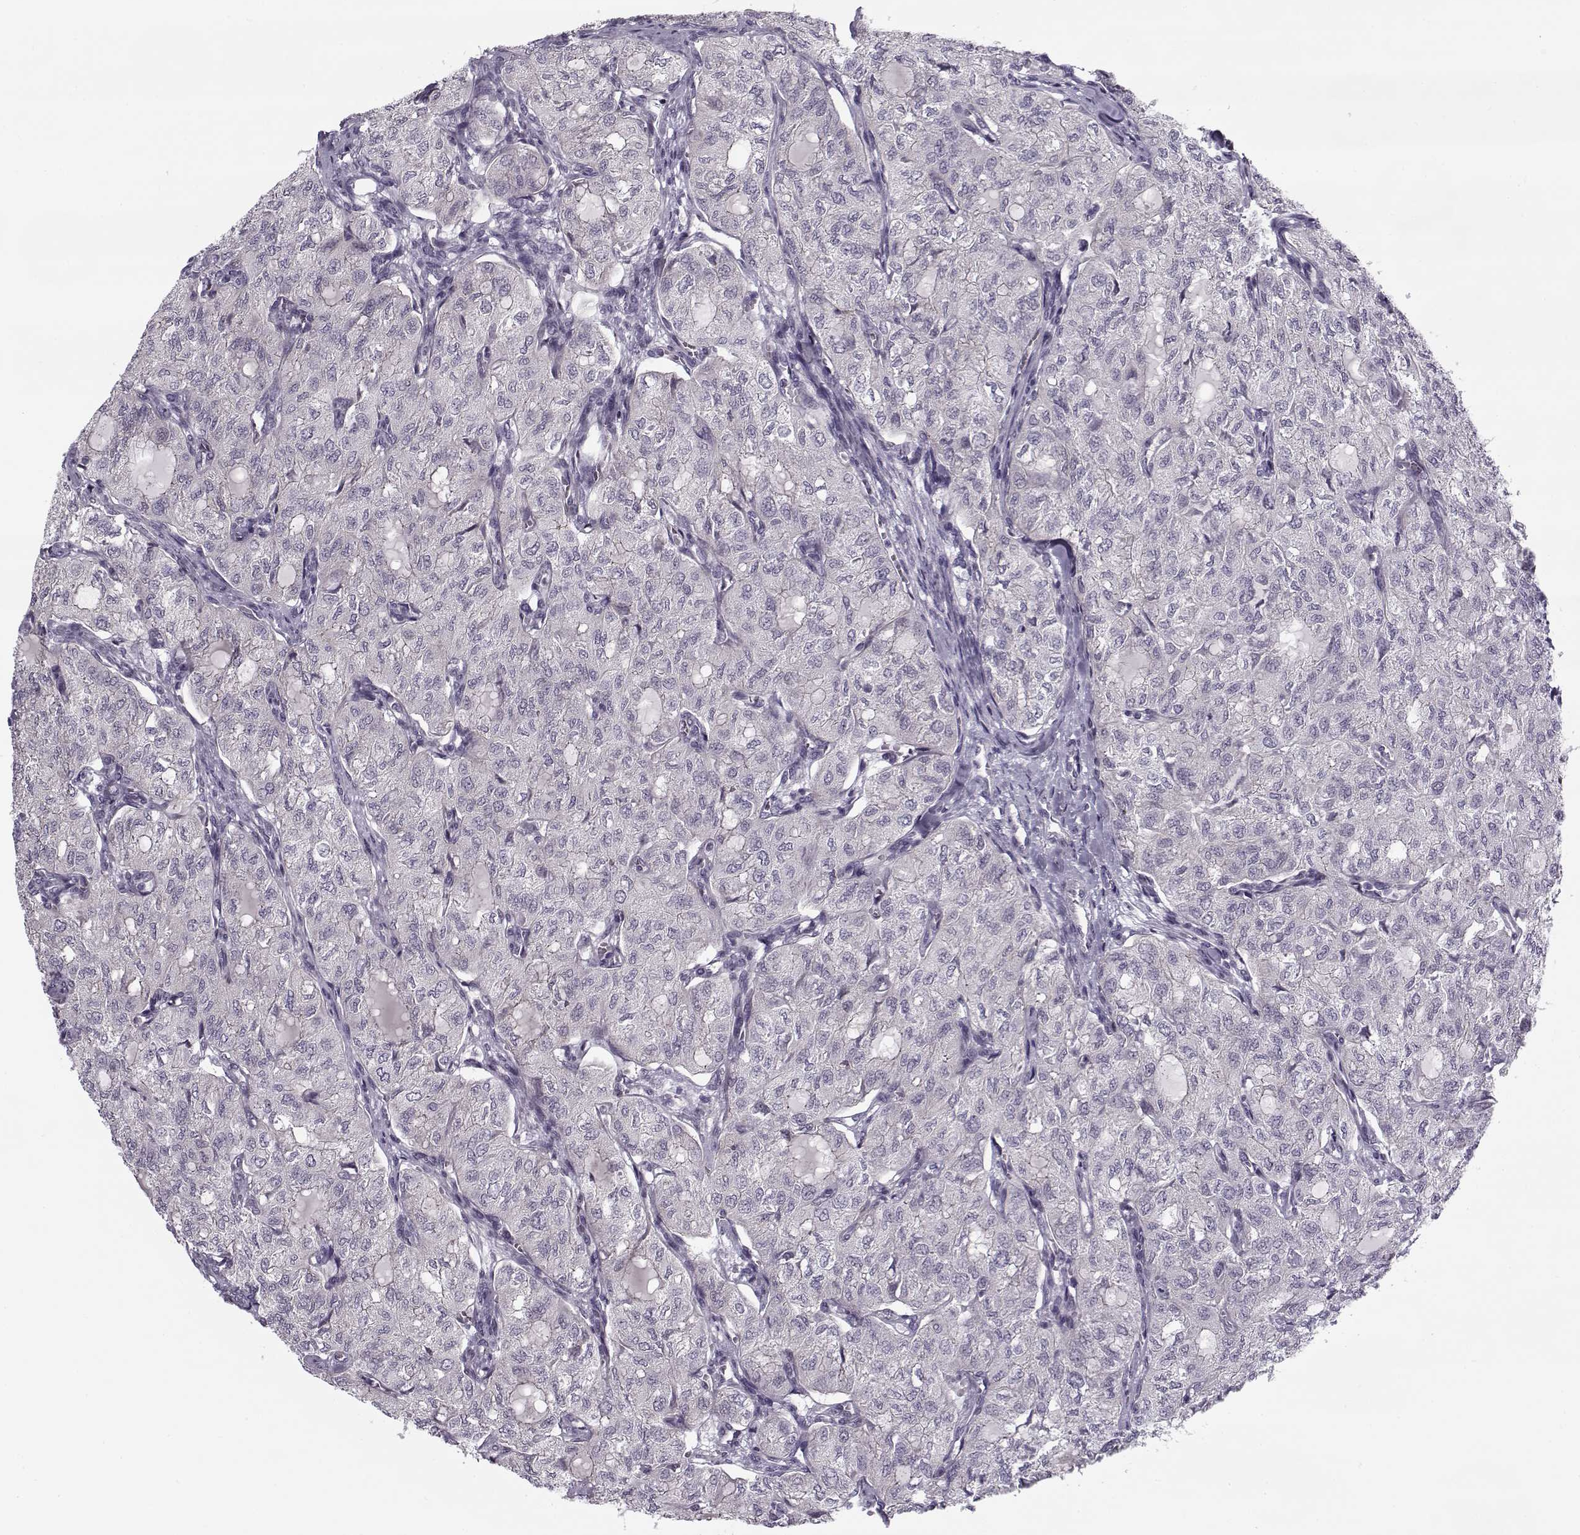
{"staining": {"intensity": "negative", "quantity": "none", "location": "none"}, "tissue": "thyroid cancer", "cell_type": "Tumor cells", "image_type": "cancer", "snomed": [{"axis": "morphology", "description": "Follicular adenoma carcinoma, NOS"}, {"axis": "topography", "description": "Thyroid gland"}], "caption": "This is a photomicrograph of immunohistochemistry staining of thyroid cancer, which shows no expression in tumor cells. The staining was performed using DAB (3,3'-diaminobenzidine) to visualize the protein expression in brown, while the nuclei were stained in blue with hematoxylin (Magnification: 20x).", "gene": "PNMT", "patient": {"sex": "male", "age": 75}}